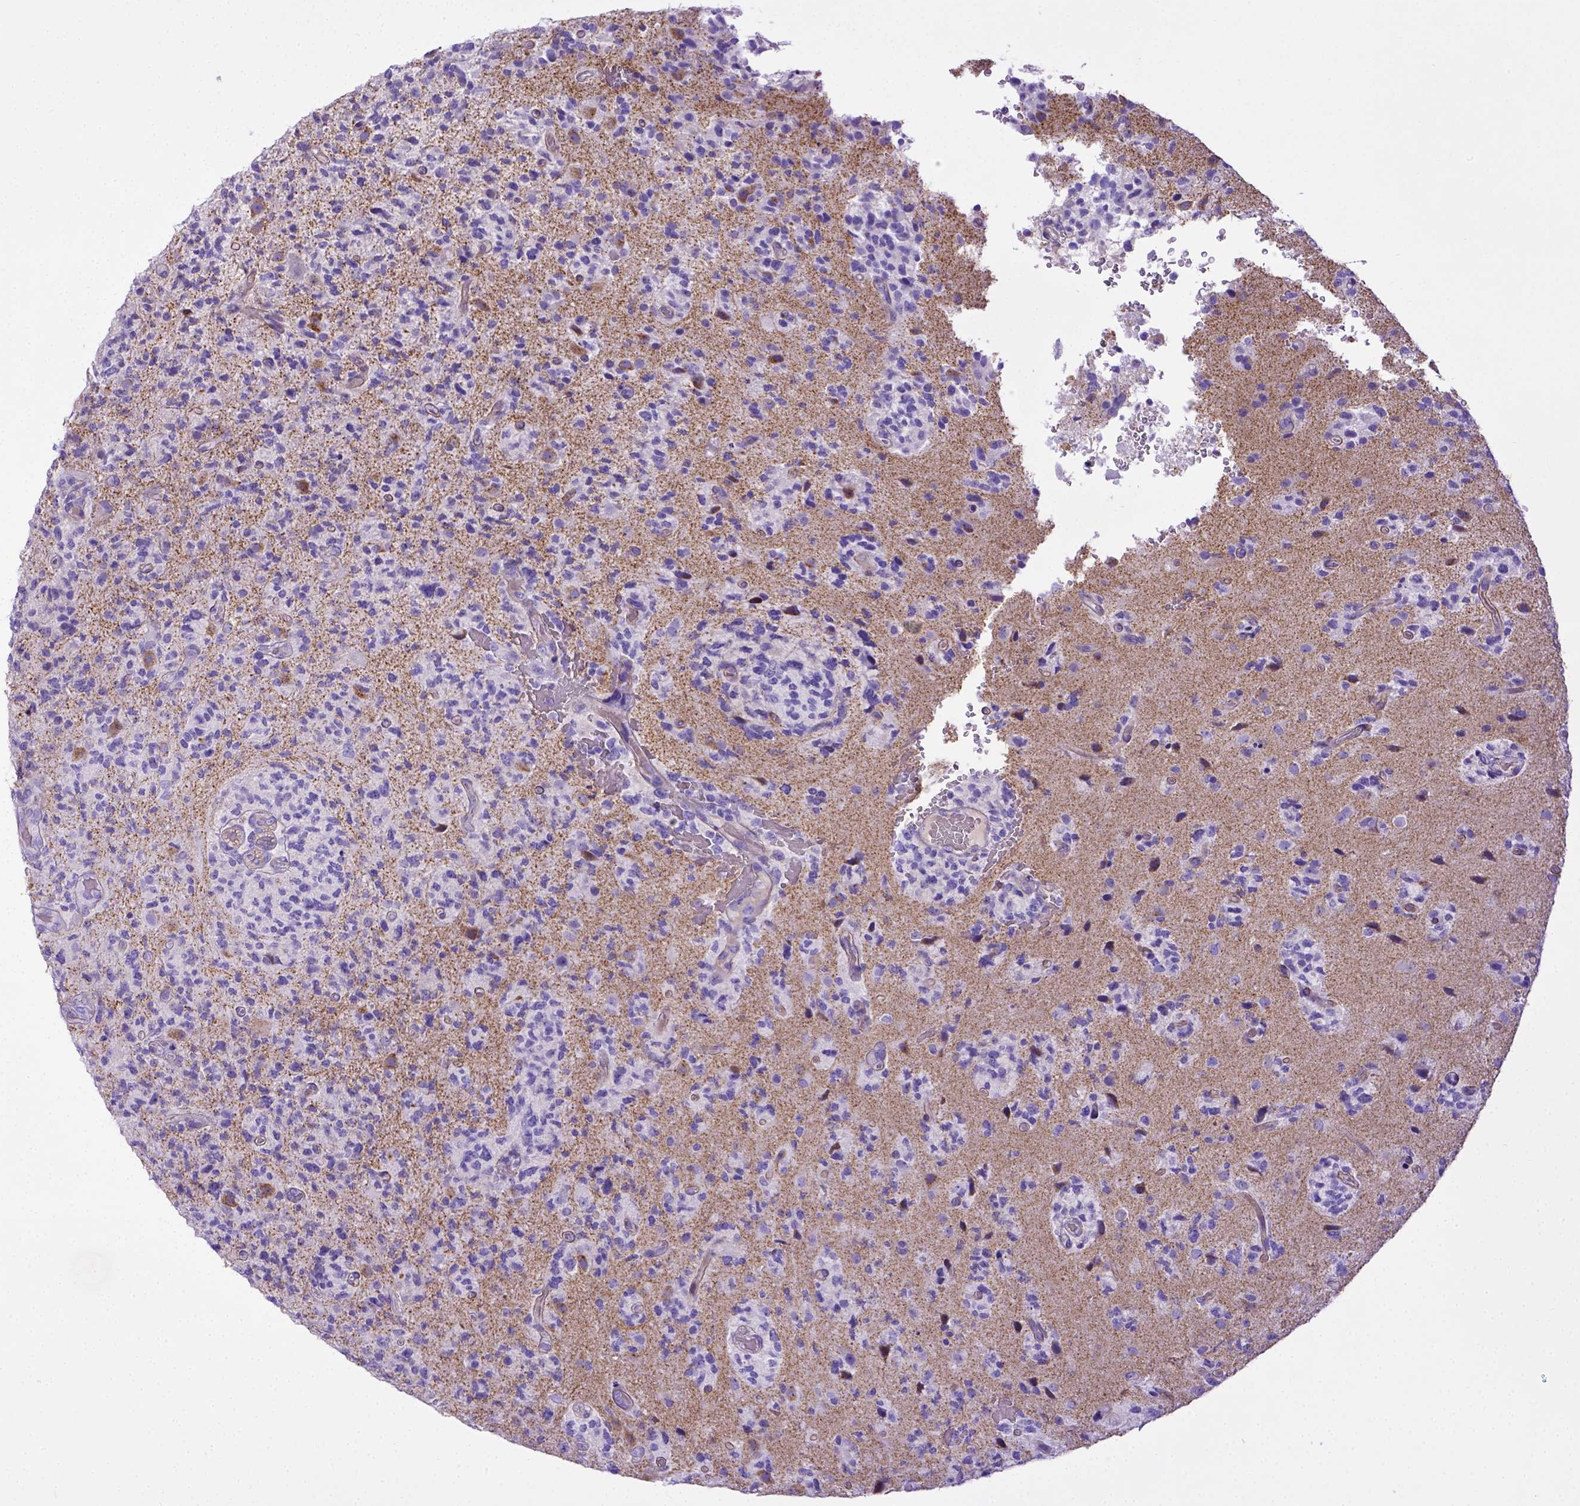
{"staining": {"intensity": "negative", "quantity": "none", "location": "none"}, "tissue": "glioma", "cell_type": "Tumor cells", "image_type": "cancer", "snomed": [{"axis": "morphology", "description": "Glioma, malignant, High grade"}, {"axis": "topography", "description": "Brain"}], "caption": "Glioma stained for a protein using immunohistochemistry reveals no positivity tumor cells.", "gene": "LRRC18", "patient": {"sex": "female", "age": 71}}